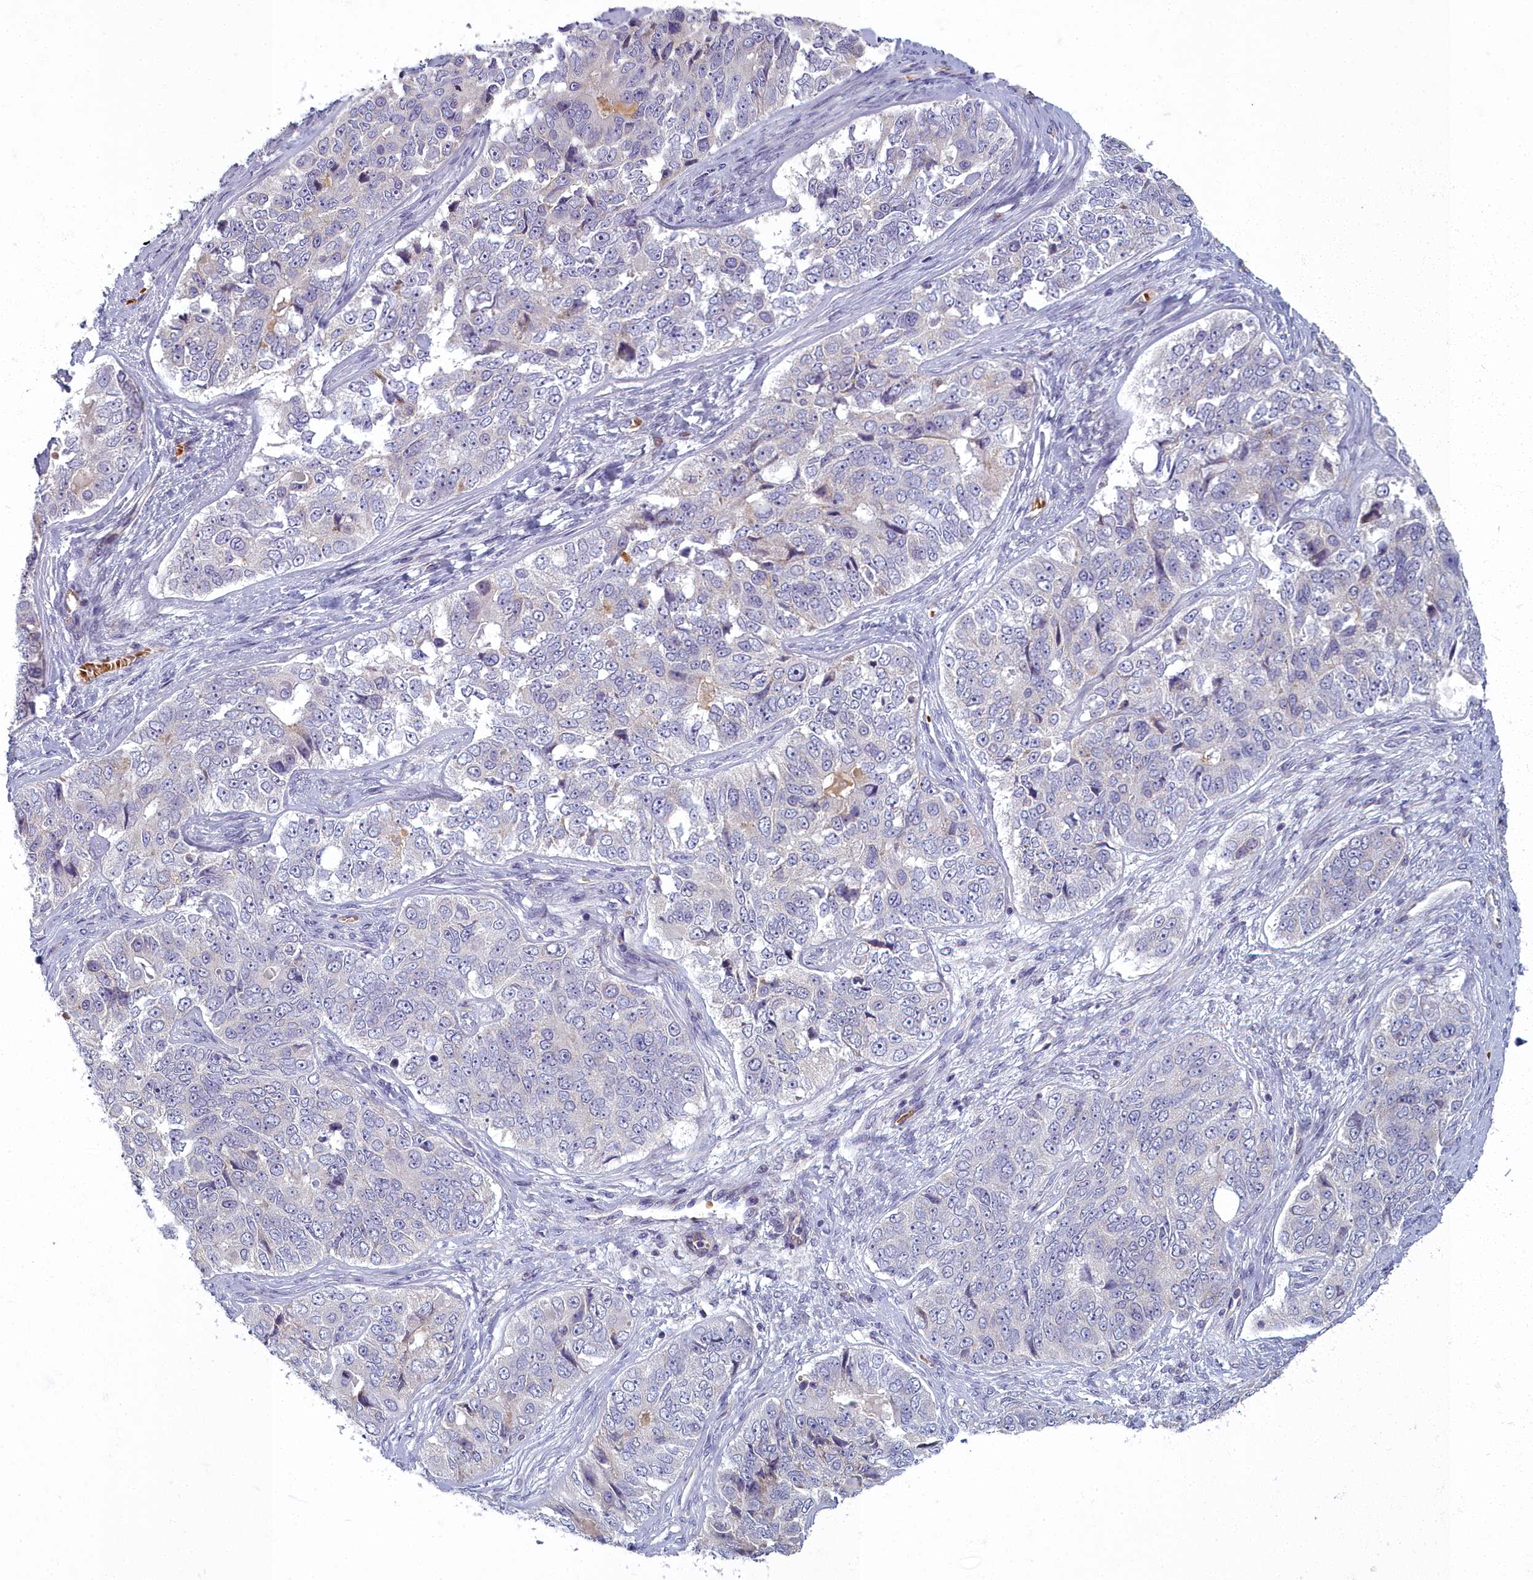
{"staining": {"intensity": "negative", "quantity": "none", "location": "none"}, "tissue": "ovarian cancer", "cell_type": "Tumor cells", "image_type": "cancer", "snomed": [{"axis": "morphology", "description": "Carcinoma, endometroid"}, {"axis": "topography", "description": "Ovary"}], "caption": "Histopathology image shows no protein staining in tumor cells of ovarian endometroid carcinoma tissue. Nuclei are stained in blue.", "gene": "ARL15", "patient": {"sex": "female", "age": 51}}